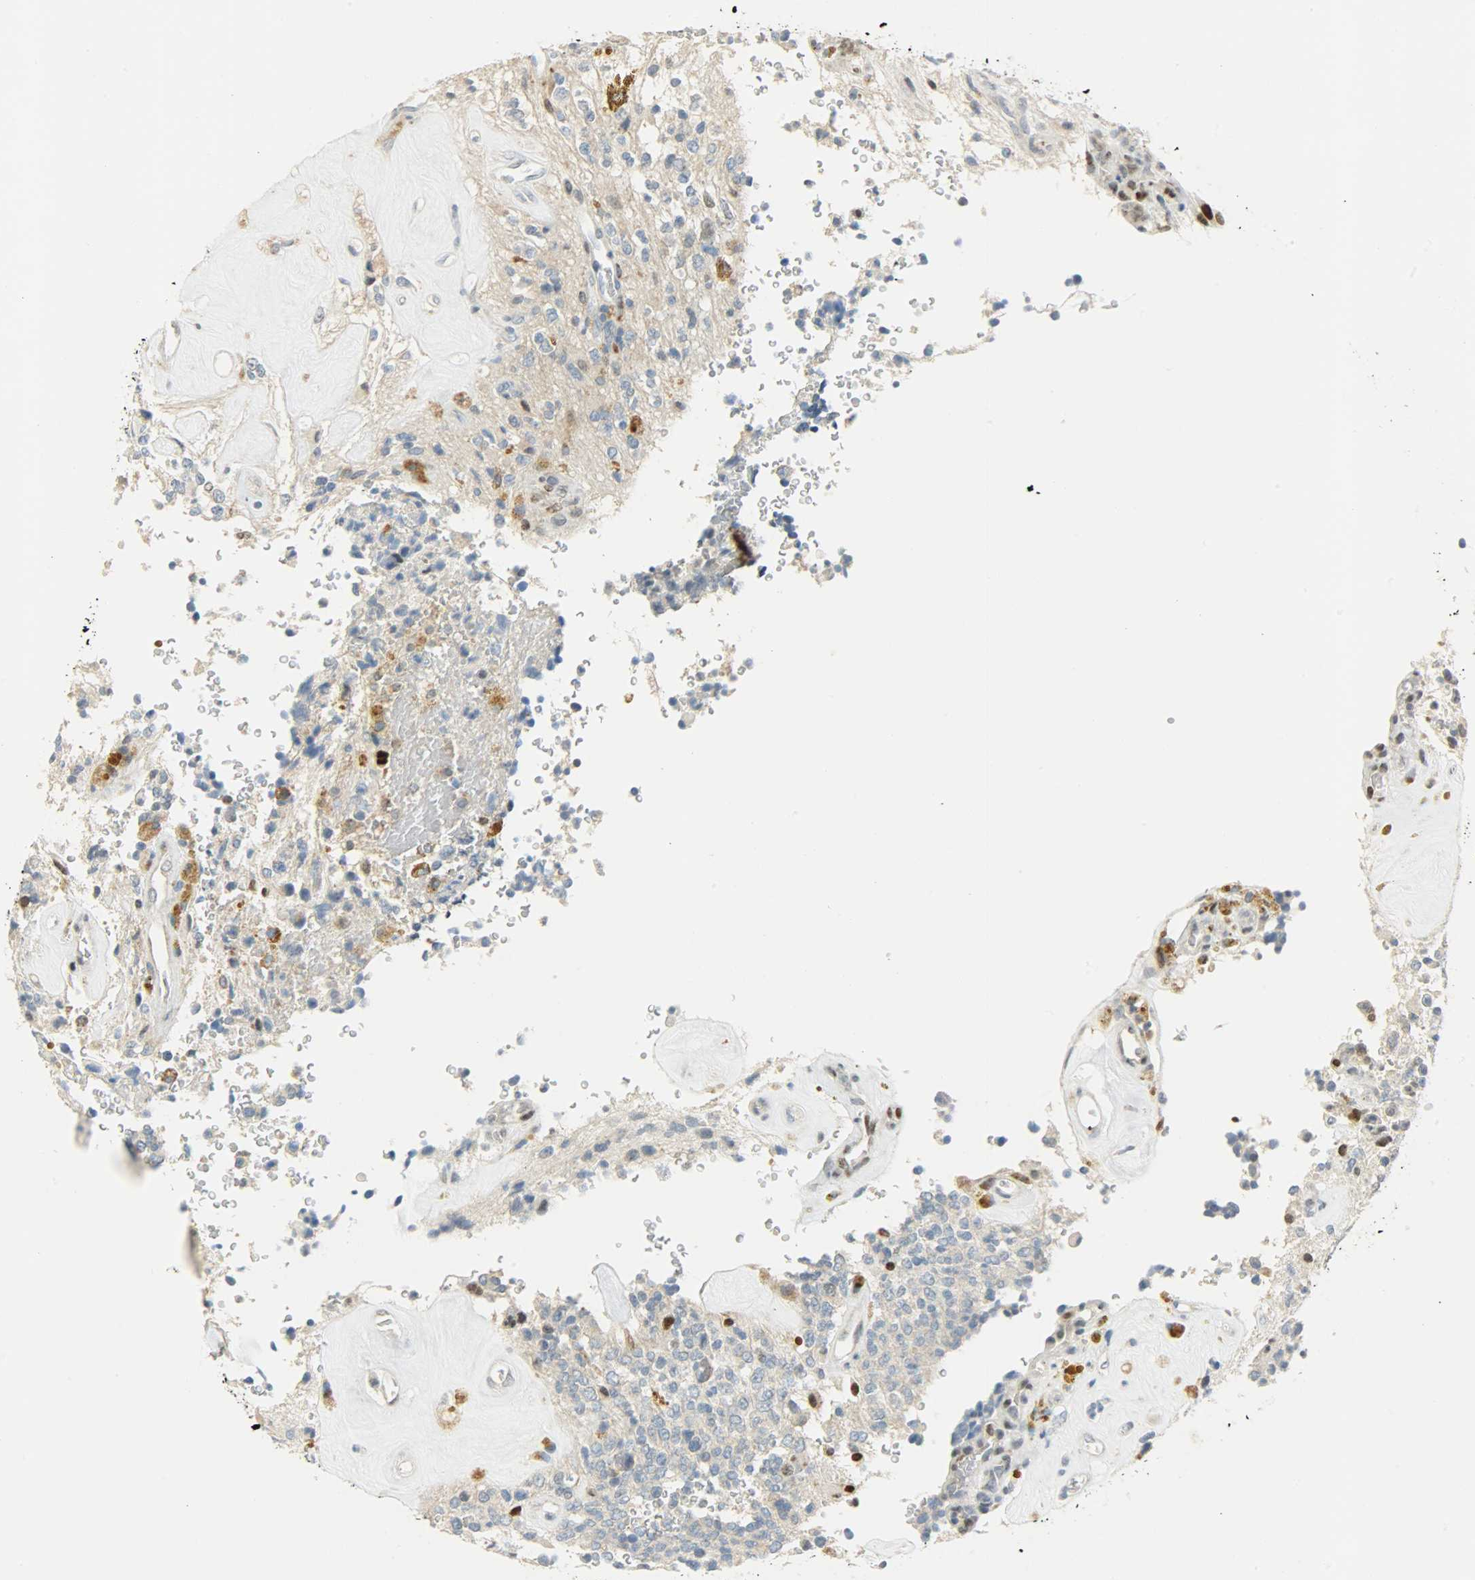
{"staining": {"intensity": "weak", "quantity": "<25%", "location": "nuclear"}, "tissue": "glioma", "cell_type": "Tumor cells", "image_type": "cancer", "snomed": [{"axis": "morphology", "description": "Glioma, malignant, High grade"}, {"axis": "topography", "description": "pancreas cauda"}], "caption": "An immunohistochemistry (IHC) micrograph of glioma is shown. There is no staining in tumor cells of glioma.", "gene": "JUNB", "patient": {"sex": "male", "age": 60}}